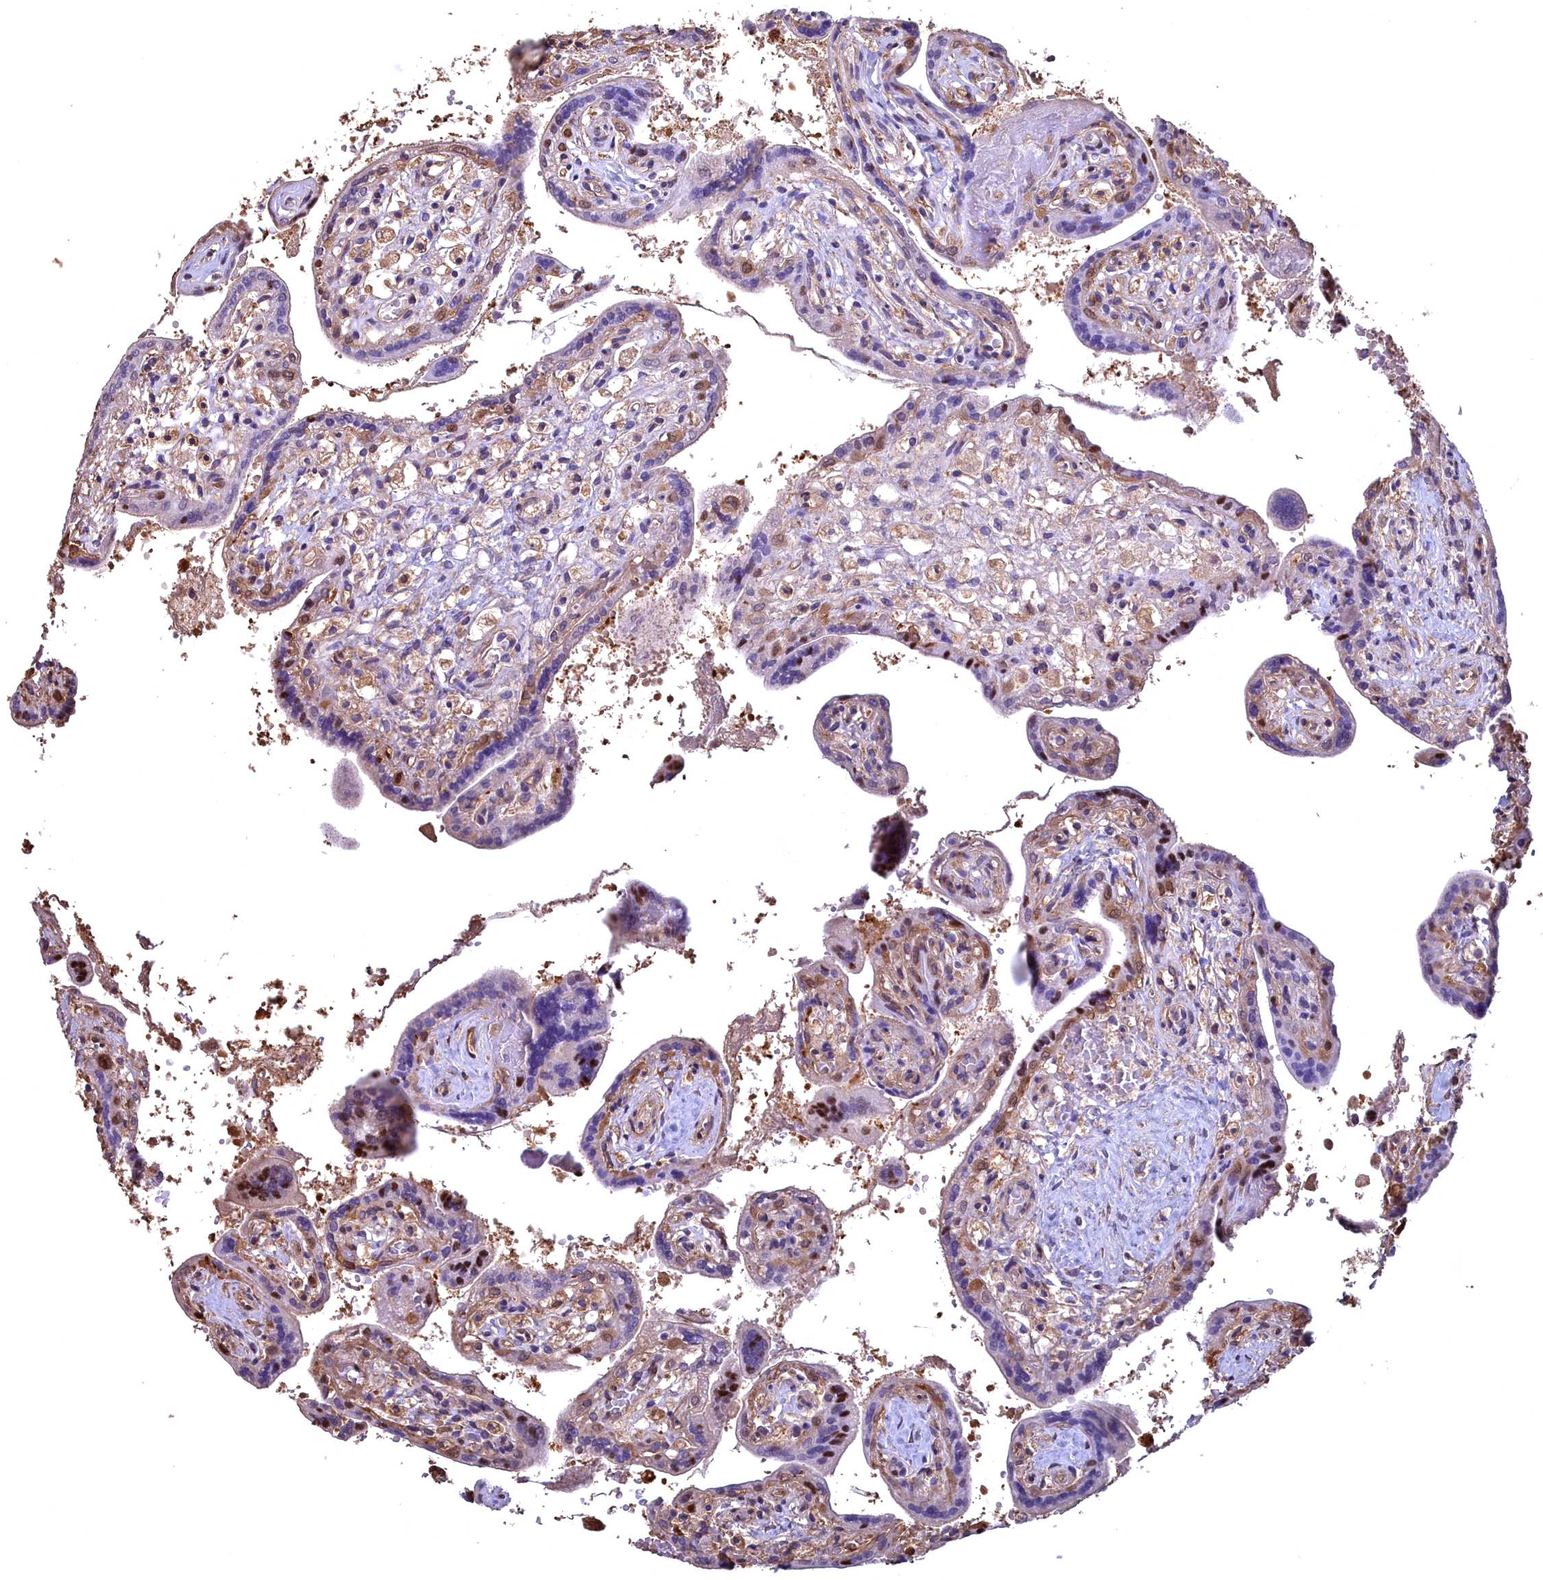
{"staining": {"intensity": "moderate", "quantity": "25%-75%", "location": "nuclear"}, "tissue": "placenta", "cell_type": "Trophoblastic cells", "image_type": "normal", "snomed": [{"axis": "morphology", "description": "Normal tissue, NOS"}, {"axis": "topography", "description": "Placenta"}], "caption": "Immunohistochemistry (IHC) micrograph of normal placenta: human placenta stained using IHC demonstrates medium levels of moderate protein expression localized specifically in the nuclear of trophoblastic cells, appearing as a nuclear brown color.", "gene": "GAPDH", "patient": {"sex": "female", "age": 37}}